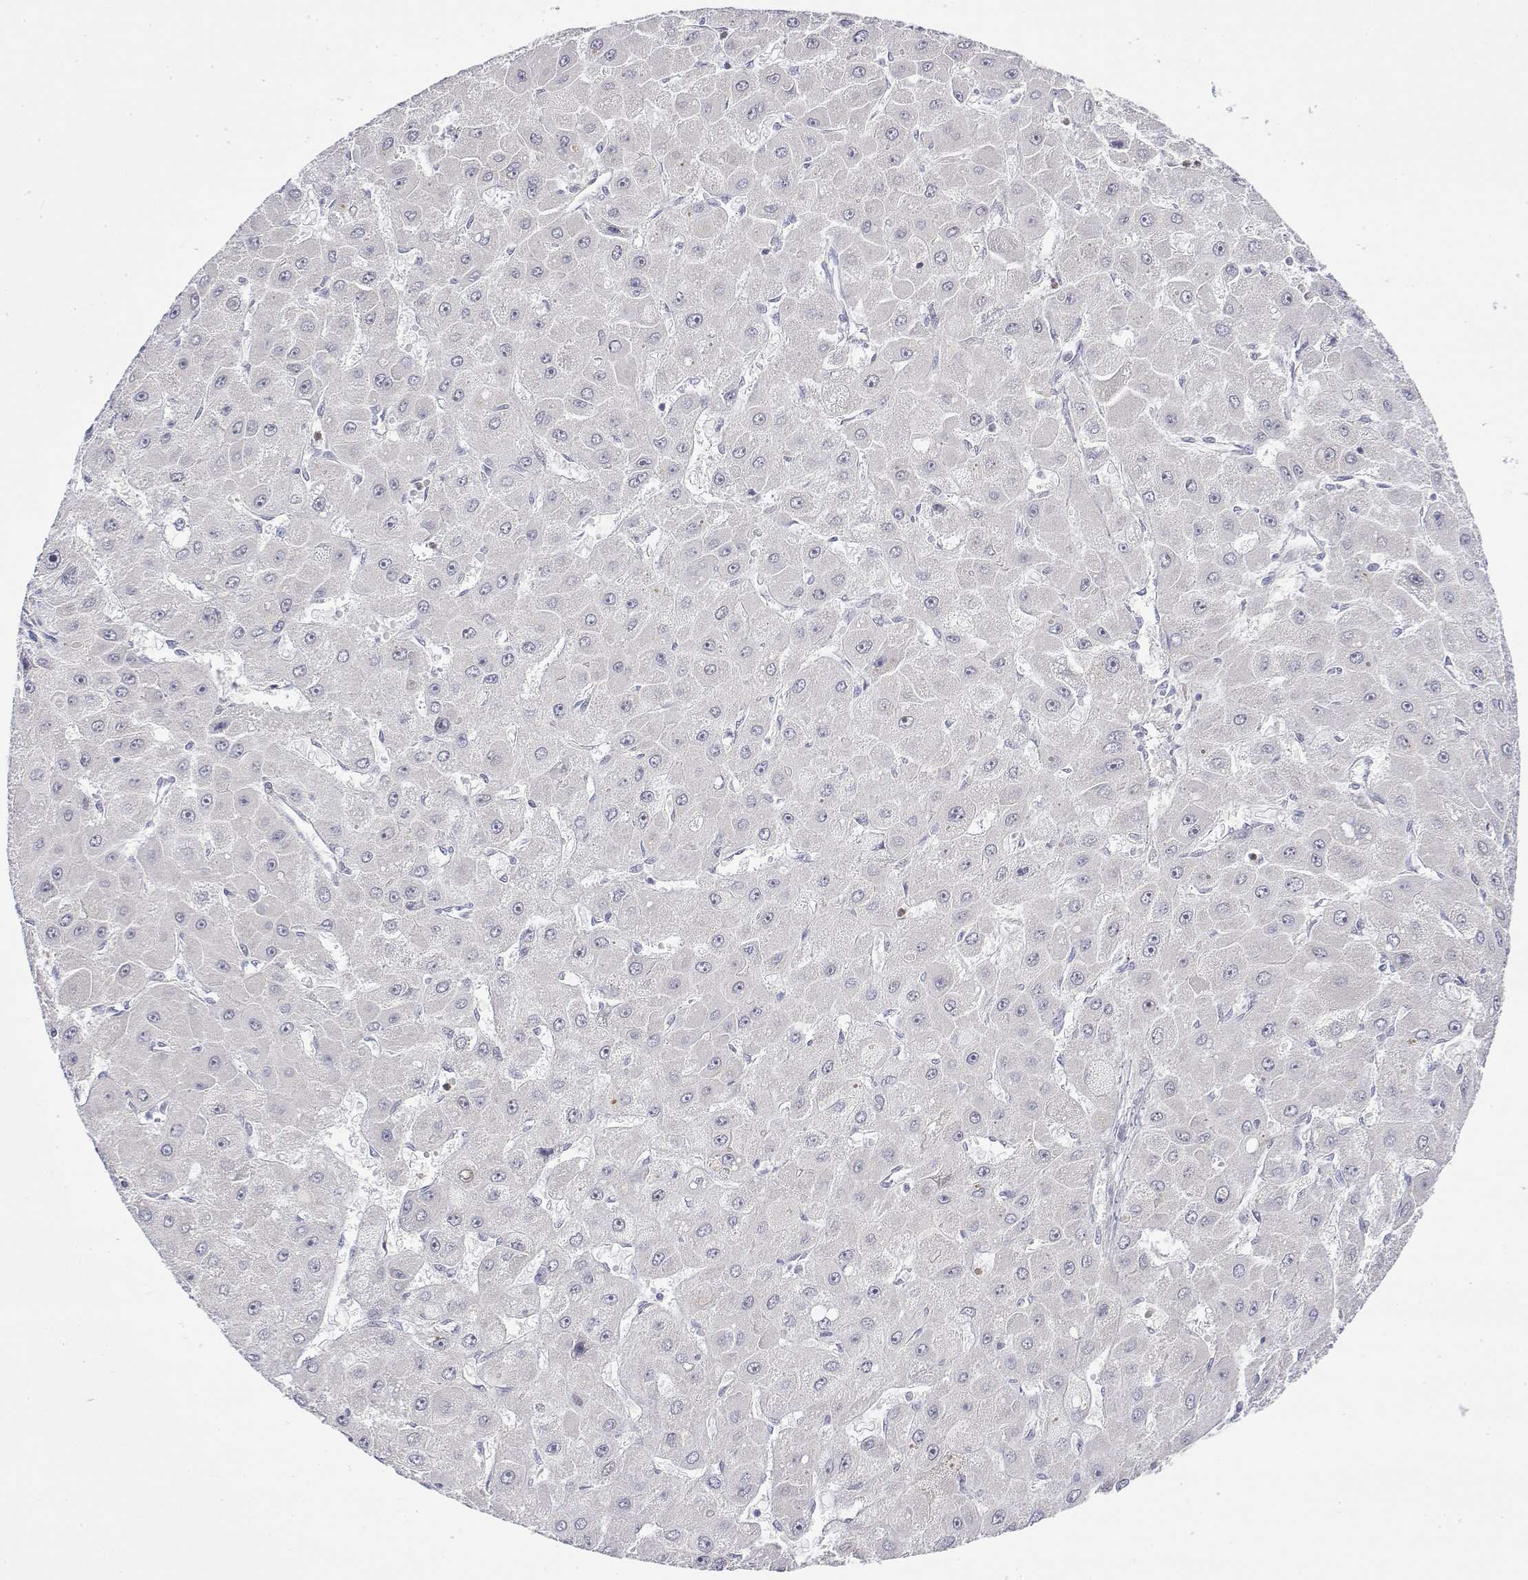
{"staining": {"intensity": "negative", "quantity": "none", "location": "none"}, "tissue": "liver cancer", "cell_type": "Tumor cells", "image_type": "cancer", "snomed": [{"axis": "morphology", "description": "Carcinoma, Hepatocellular, NOS"}, {"axis": "topography", "description": "Liver"}], "caption": "Immunohistochemistry micrograph of human hepatocellular carcinoma (liver) stained for a protein (brown), which displays no staining in tumor cells.", "gene": "IGFBP4", "patient": {"sex": "female", "age": 25}}